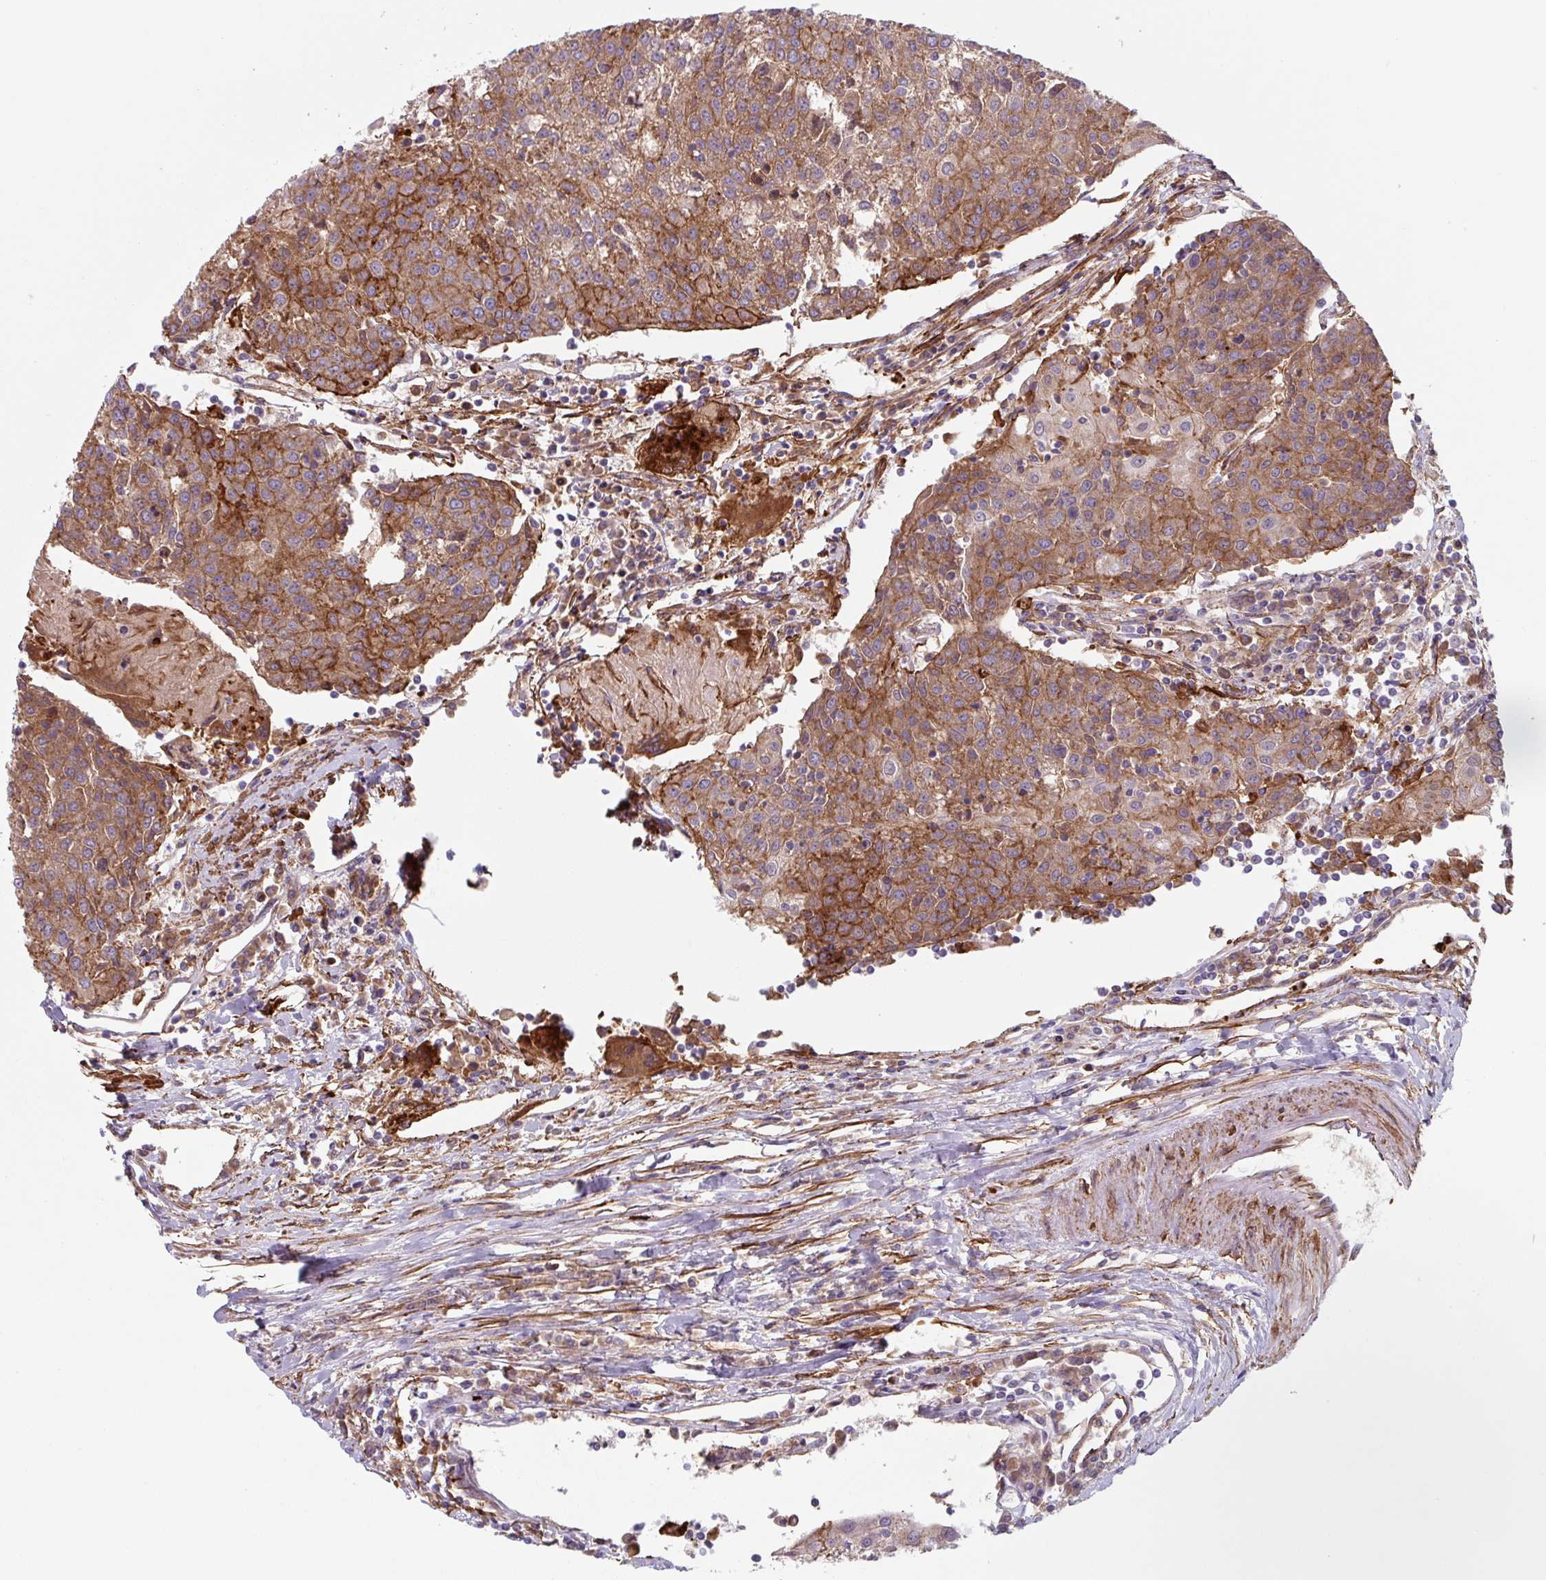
{"staining": {"intensity": "moderate", "quantity": ">75%", "location": "cytoplasmic/membranous"}, "tissue": "urothelial cancer", "cell_type": "Tumor cells", "image_type": "cancer", "snomed": [{"axis": "morphology", "description": "Urothelial carcinoma, High grade"}, {"axis": "topography", "description": "Urinary bladder"}], "caption": "This is a micrograph of immunohistochemistry staining of urothelial cancer, which shows moderate positivity in the cytoplasmic/membranous of tumor cells.", "gene": "DHFR2", "patient": {"sex": "female", "age": 85}}